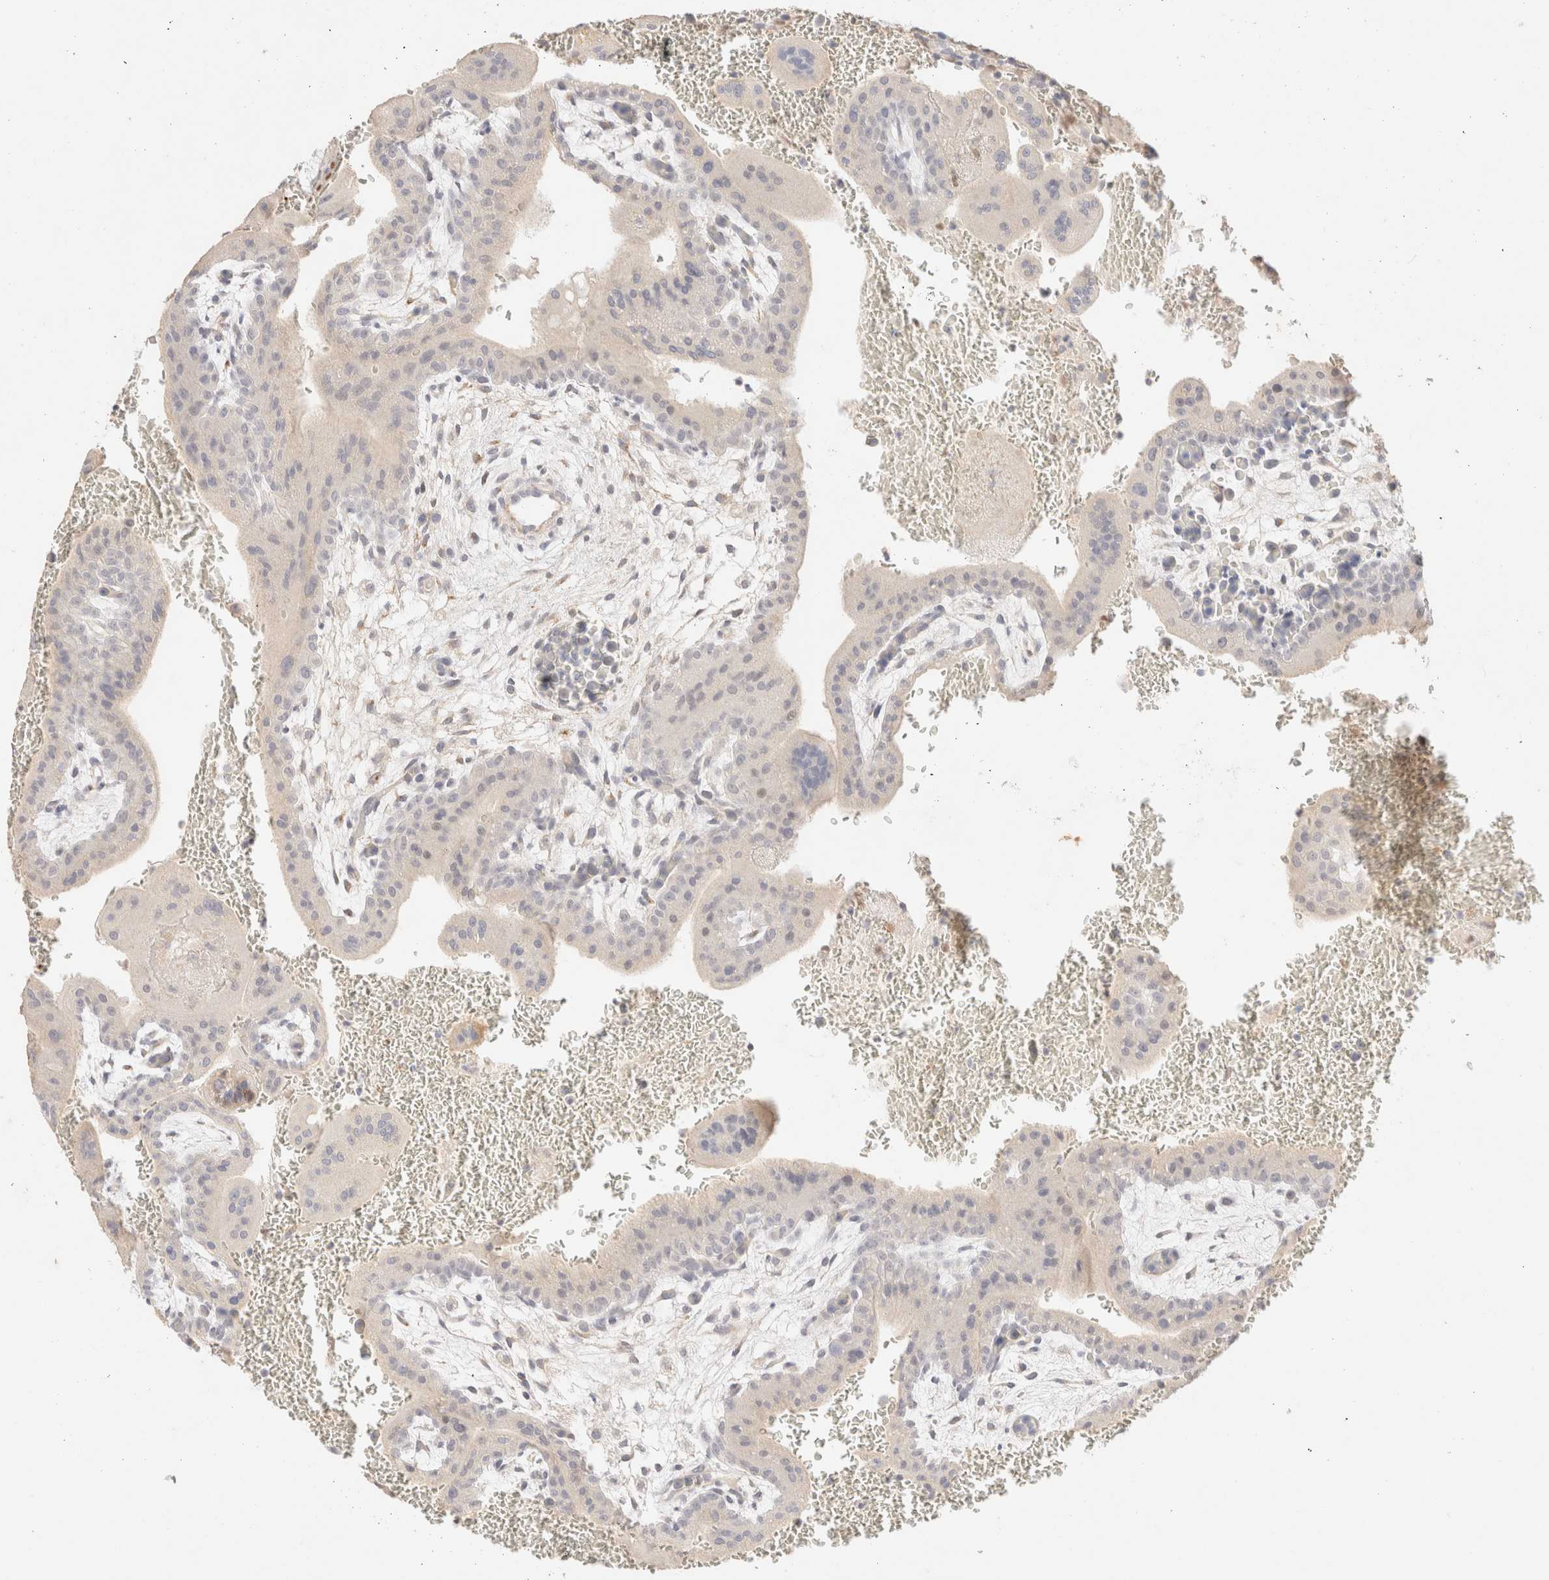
{"staining": {"intensity": "negative", "quantity": "none", "location": "none"}, "tissue": "placenta", "cell_type": "Trophoblastic cells", "image_type": "normal", "snomed": [{"axis": "morphology", "description": "Normal tissue, NOS"}, {"axis": "topography", "description": "Placenta"}], "caption": "The histopathology image displays no significant expression in trophoblastic cells of placenta. (DAB (3,3'-diaminobenzidine) immunohistochemistry, high magnification).", "gene": "SNTB1", "patient": {"sex": "female", "age": 35}}